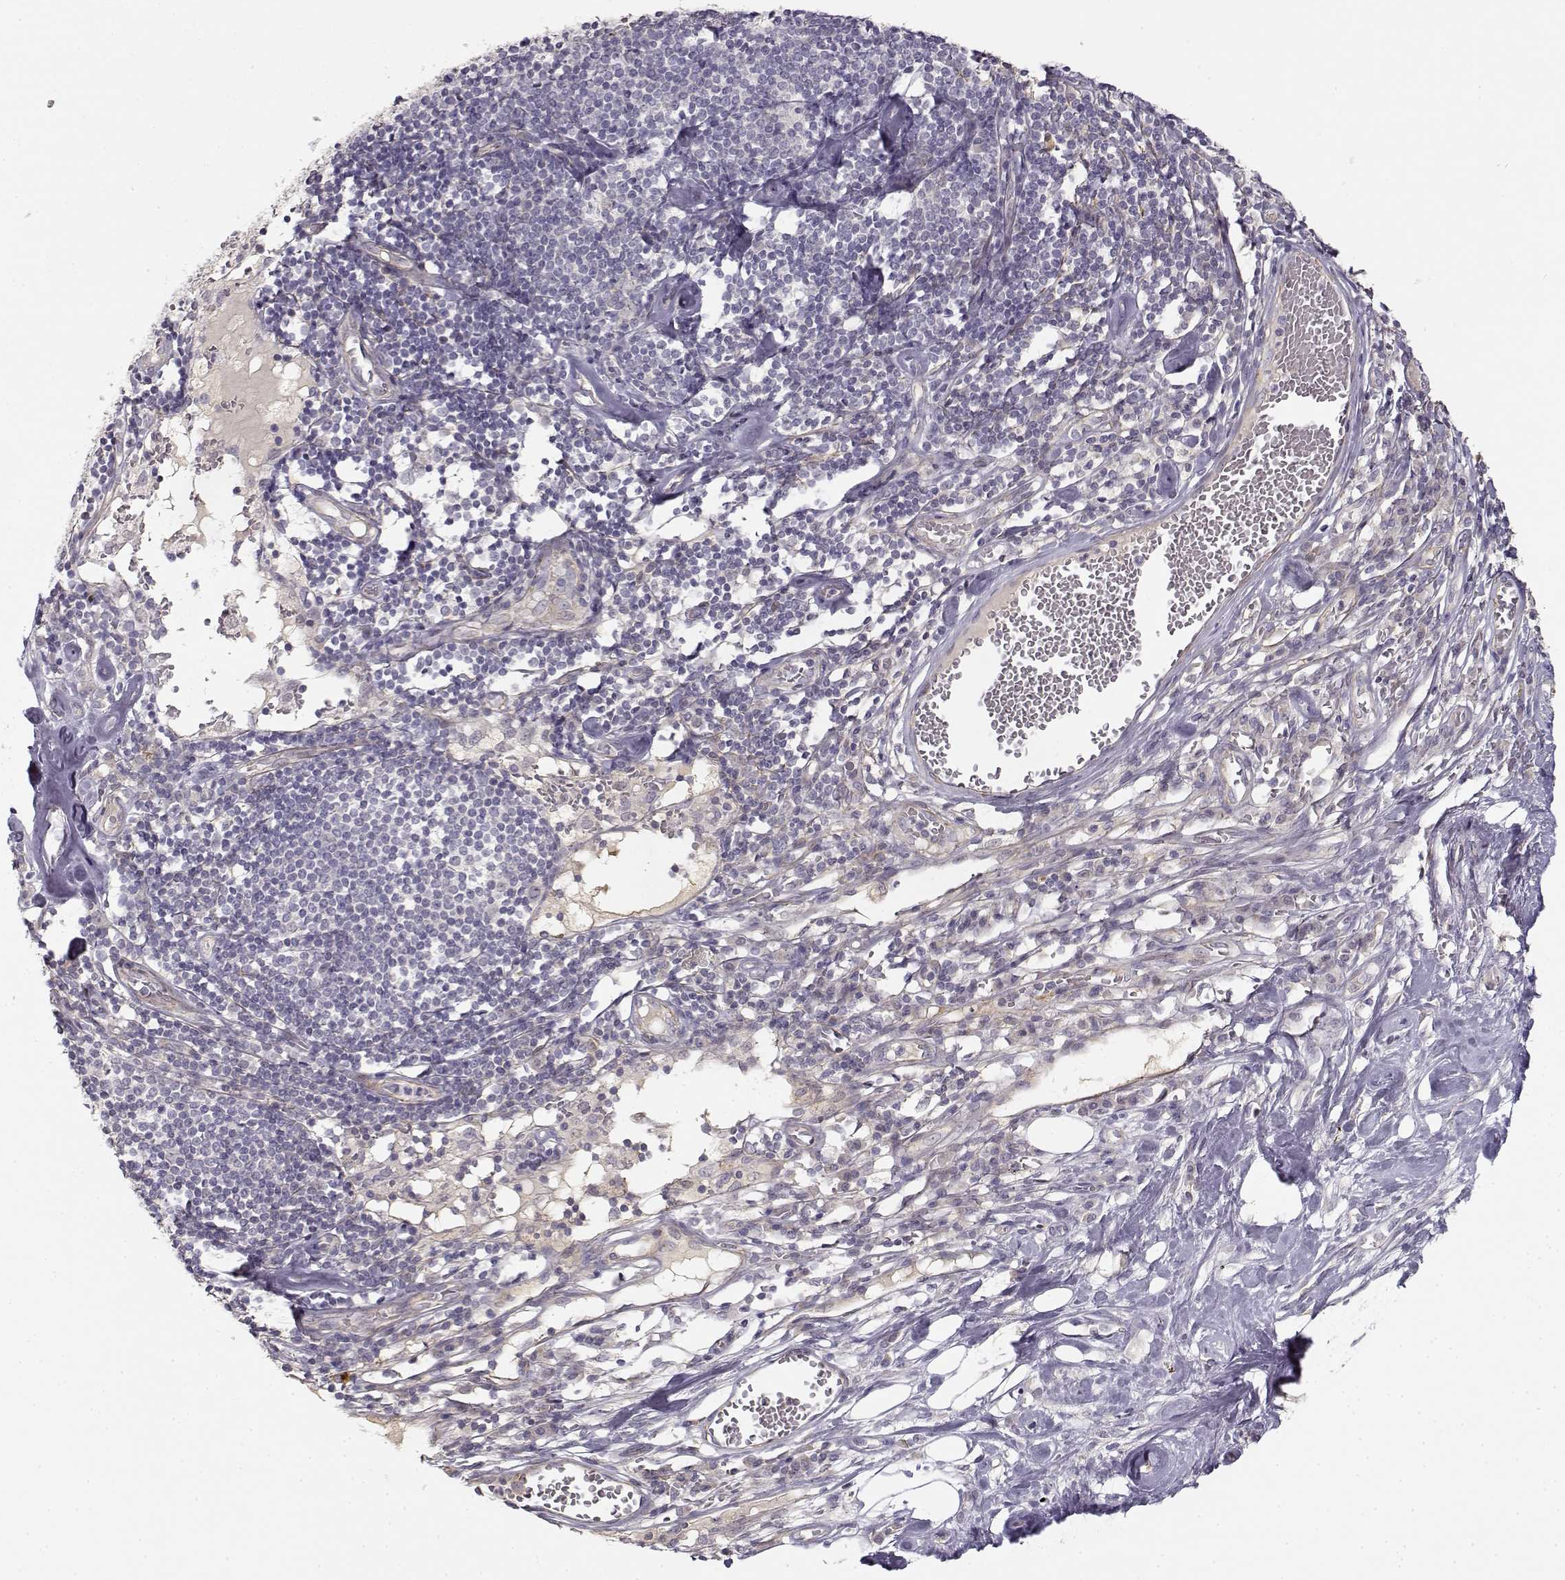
{"staining": {"intensity": "negative", "quantity": "none", "location": "none"}, "tissue": "melanoma", "cell_type": "Tumor cells", "image_type": "cancer", "snomed": [{"axis": "morphology", "description": "Malignant melanoma, Metastatic site"}, {"axis": "topography", "description": "Lymph node"}], "caption": "Histopathology image shows no protein staining in tumor cells of malignant melanoma (metastatic site) tissue. Brightfield microscopy of IHC stained with DAB (brown) and hematoxylin (blue), captured at high magnification.", "gene": "RGS9BP", "patient": {"sex": "female", "age": 64}}